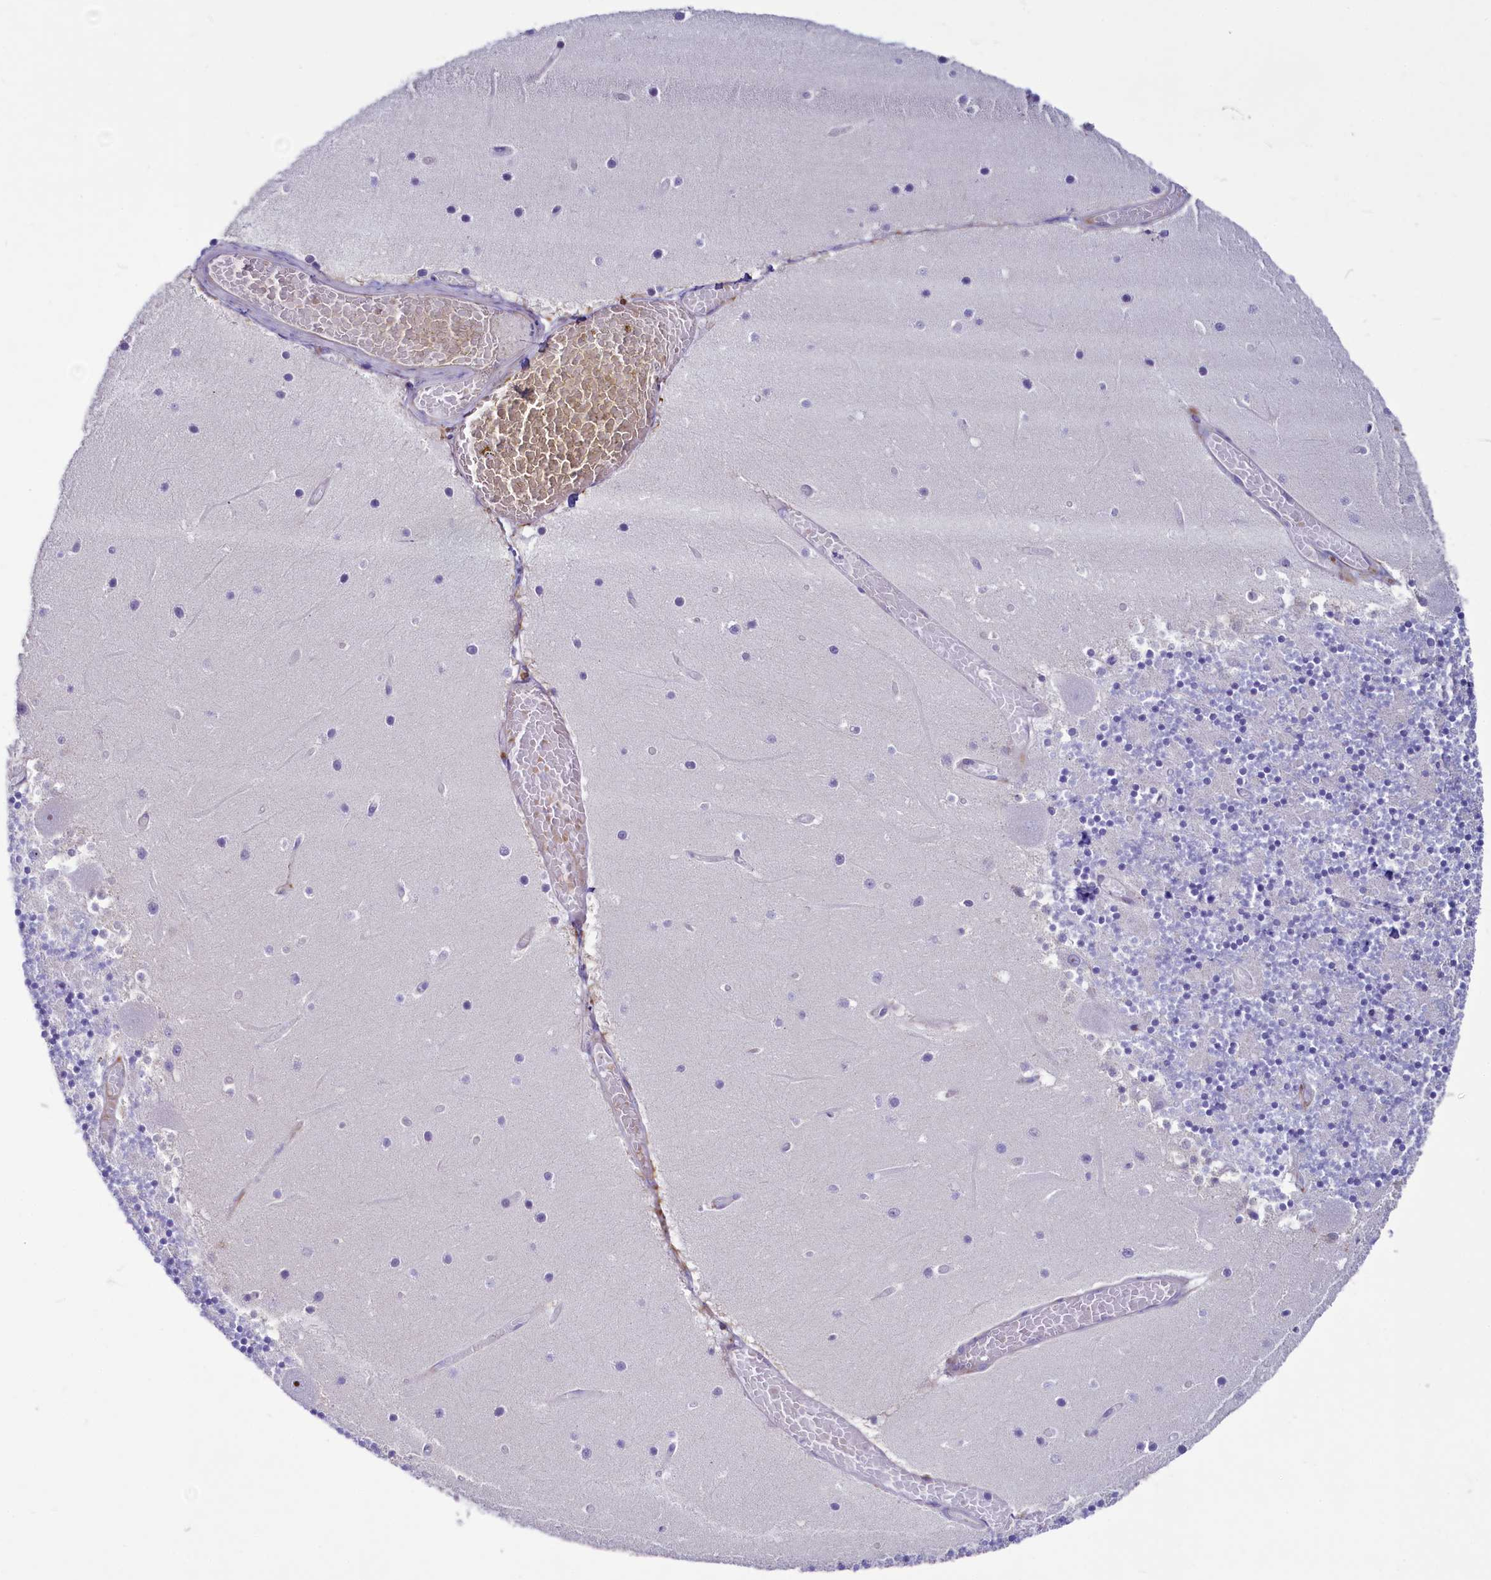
{"staining": {"intensity": "negative", "quantity": "none", "location": "none"}, "tissue": "cerebellum", "cell_type": "Cells in granular layer", "image_type": "normal", "snomed": [{"axis": "morphology", "description": "Normal tissue, NOS"}, {"axis": "topography", "description": "Cerebellum"}], "caption": "Immunohistochemistry (IHC) image of benign cerebellum: cerebellum stained with DAB (3,3'-diaminobenzidine) shows no significant protein positivity in cells in granular layer.", "gene": "SH3TC2", "patient": {"sex": "female", "age": 28}}